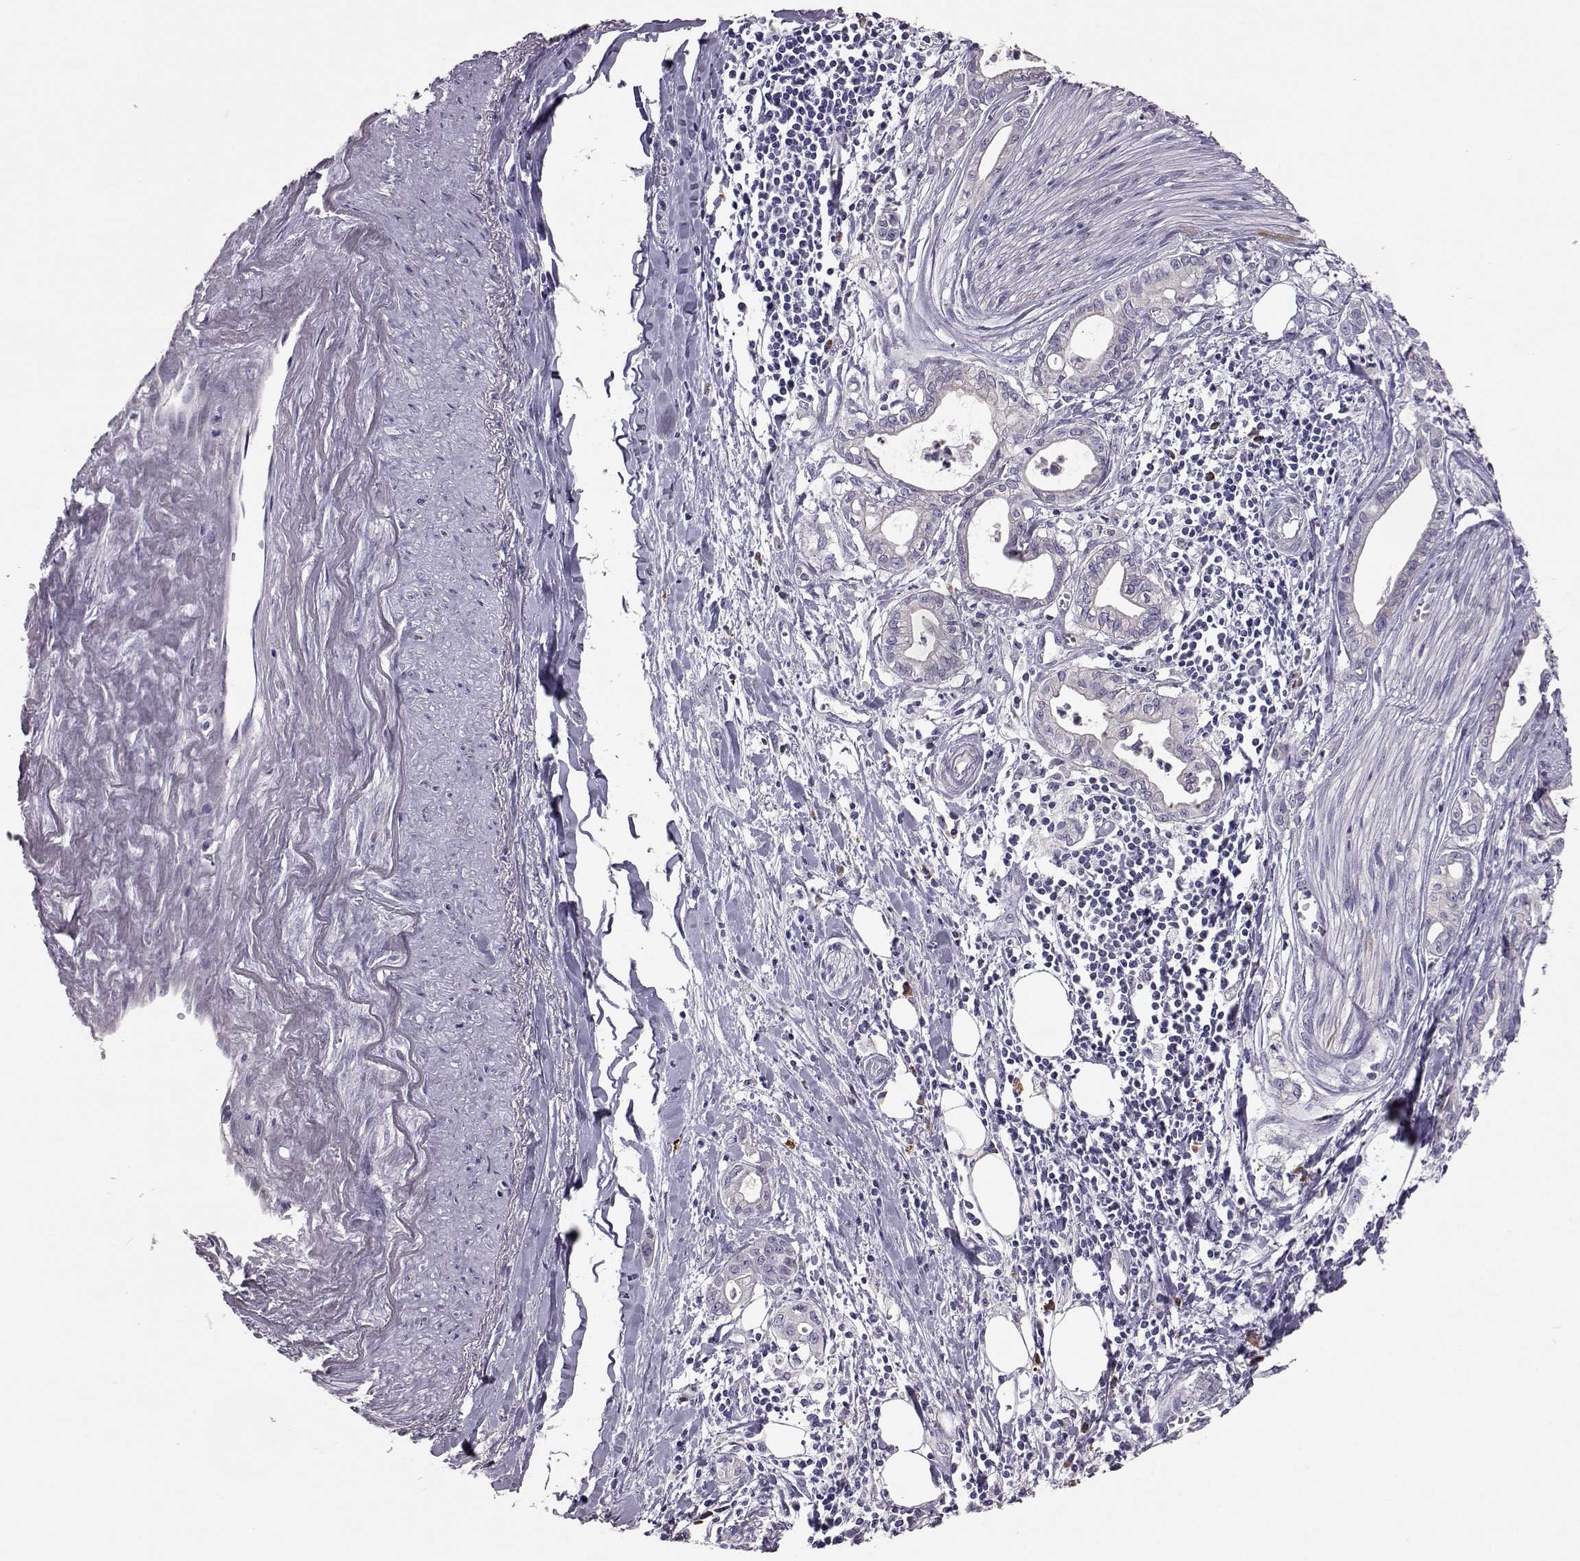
{"staining": {"intensity": "negative", "quantity": "none", "location": "none"}, "tissue": "pancreatic cancer", "cell_type": "Tumor cells", "image_type": "cancer", "snomed": [{"axis": "morphology", "description": "Adenocarcinoma, NOS"}, {"axis": "topography", "description": "Pancreas"}], "caption": "Immunohistochemistry (IHC) photomicrograph of neoplastic tissue: human pancreatic adenocarcinoma stained with DAB (3,3'-diaminobenzidine) demonstrates no significant protein positivity in tumor cells.", "gene": "ADGRG5", "patient": {"sex": "male", "age": 71}}